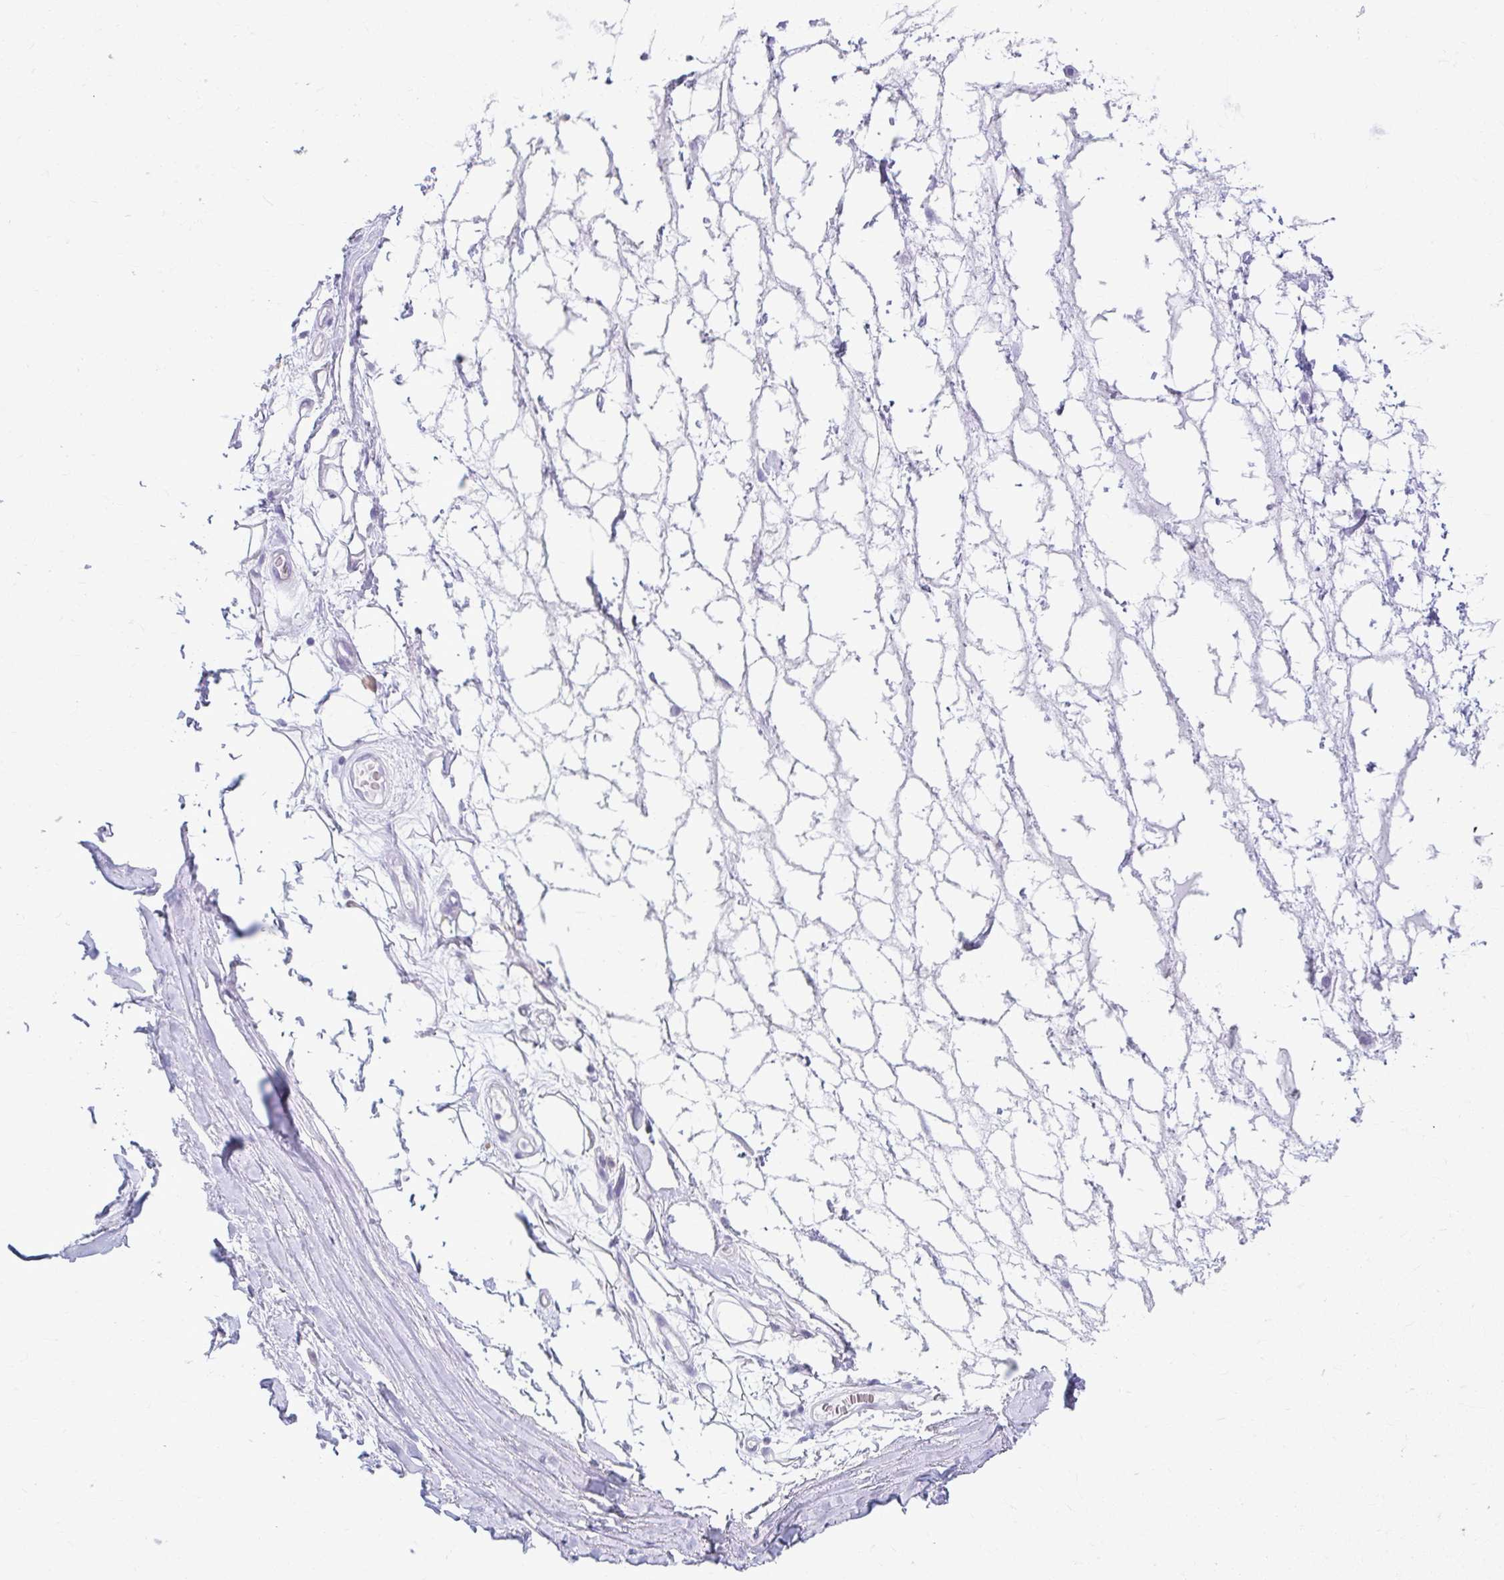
{"staining": {"intensity": "negative", "quantity": "none", "location": "none"}, "tissue": "adipose tissue", "cell_type": "Adipocytes", "image_type": "normal", "snomed": [{"axis": "morphology", "description": "Normal tissue, NOS"}, {"axis": "topography", "description": "Lymph node"}, {"axis": "topography", "description": "Cartilage tissue"}, {"axis": "topography", "description": "Nasopharynx"}], "caption": "Benign adipose tissue was stained to show a protein in brown. There is no significant expression in adipocytes. (DAB immunohistochemistry (IHC) with hematoxylin counter stain).", "gene": "ATP4B", "patient": {"sex": "male", "age": 63}}